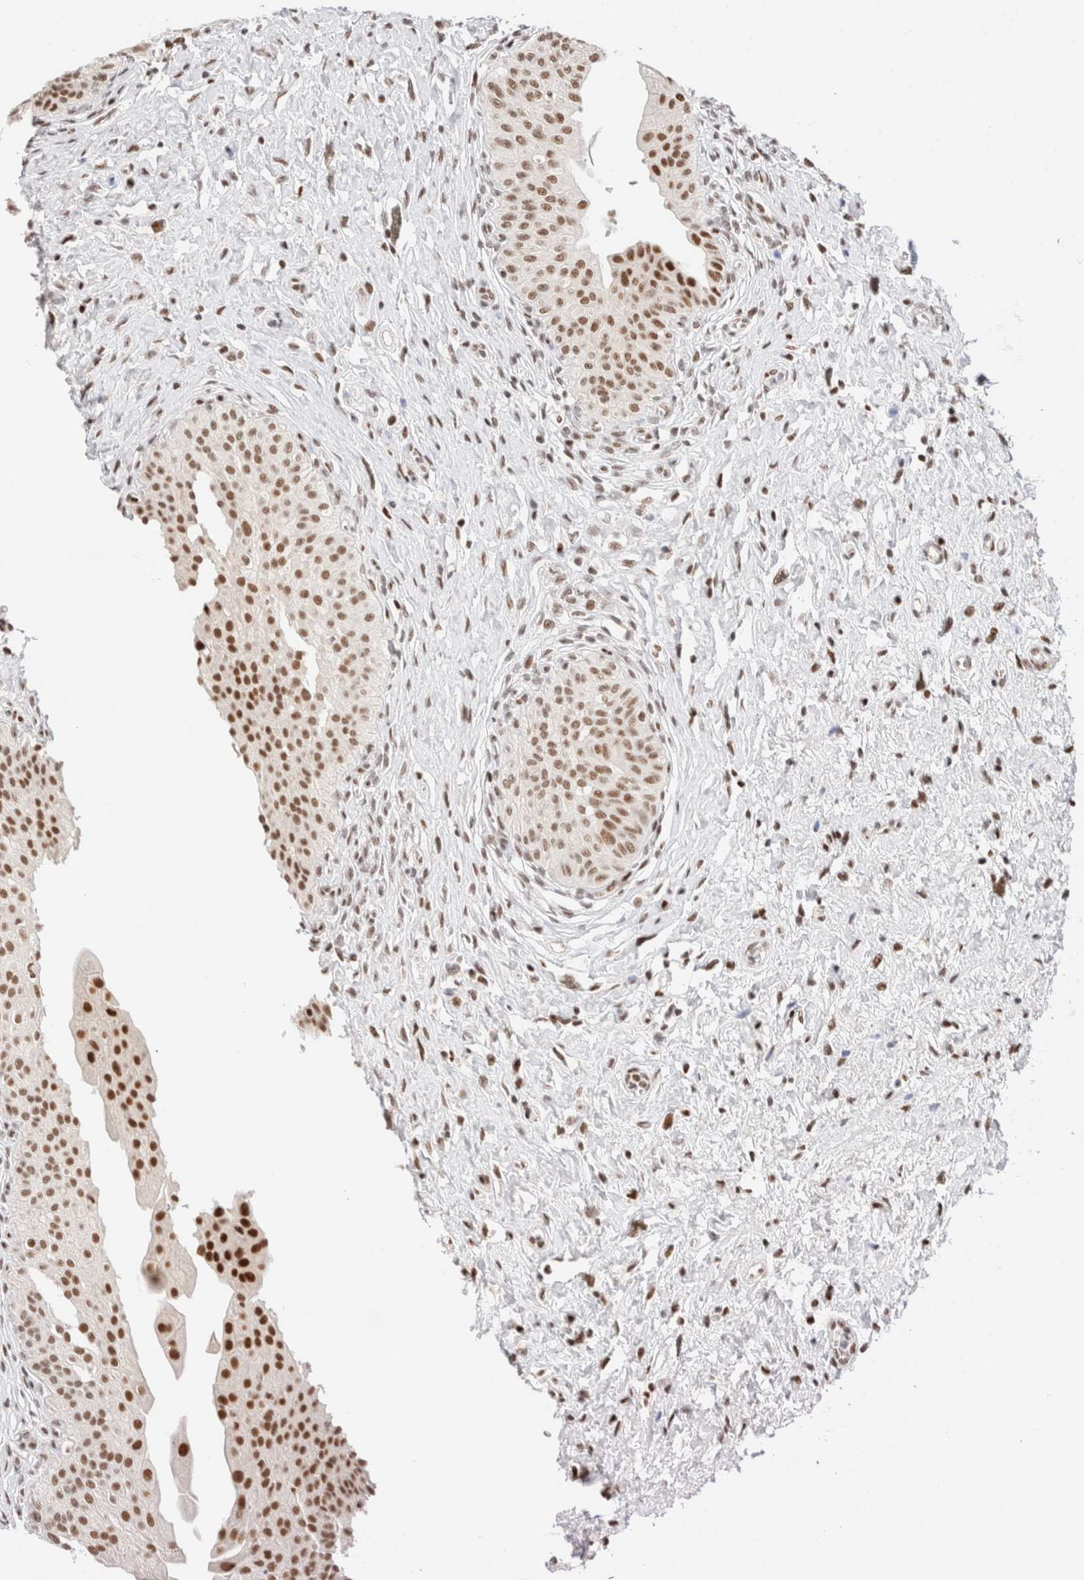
{"staining": {"intensity": "moderate", "quantity": ">75%", "location": "nuclear"}, "tissue": "urinary bladder", "cell_type": "Urothelial cells", "image_type": "normal", "snomed": [{"axis": "morphology", "description": "Normal tissue, NOS"}, {"axis": "topography", "description": "Urinary bladder"}], "caption": "There is medium levels of moderate nuclear staining in urothelial cells of benign urinary bladder, as demonstrated by immunohistochemical staining (brown color).", "gene": "ZNF282", "patient": {"sex": "male", "age": 46}}